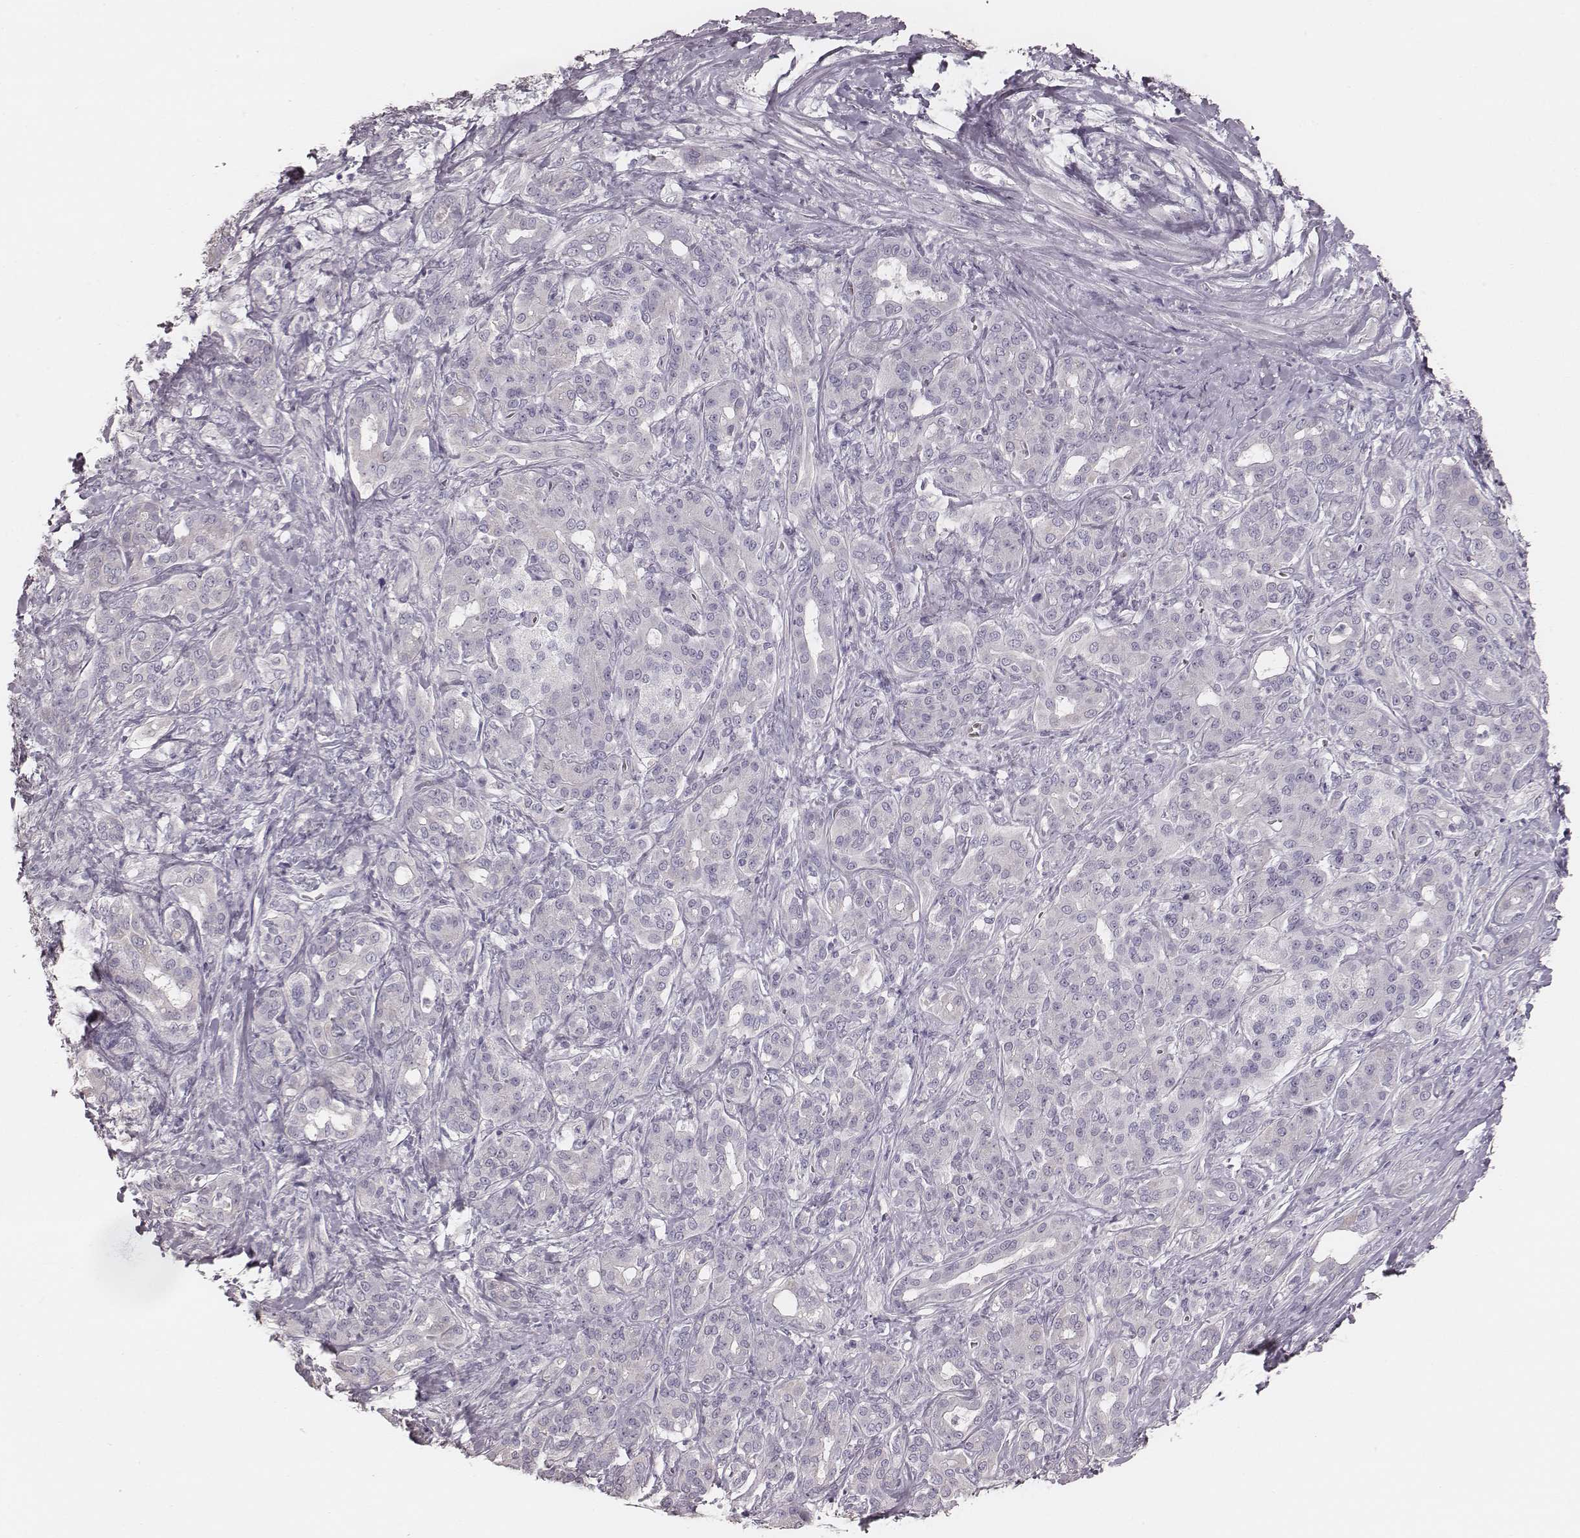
{"staining": {"intensity": "negative", "quantity": "none", "location": "none"}, "tissue": "pancreatic cancer", "cell_type": "Tumor cells", "image_type": "cancer", "snomed": [{"axis": "morphology", "description": "Normal tissue, NOS"}, {"axis": "morphology", "description": "Inflammation, NOS"}, {"axis": "morphology", "description": "Adenocarcinoma, NOS"}, {"axis": "topography", "description": "Pancreas"}], "caption": "Immunohistochemical staining of adenocarcinoma (pancreatic) demonstrates no significant expression in tumor cells.", "gene": "ZP4", "patient": {"sex": "male", "age": 57}}